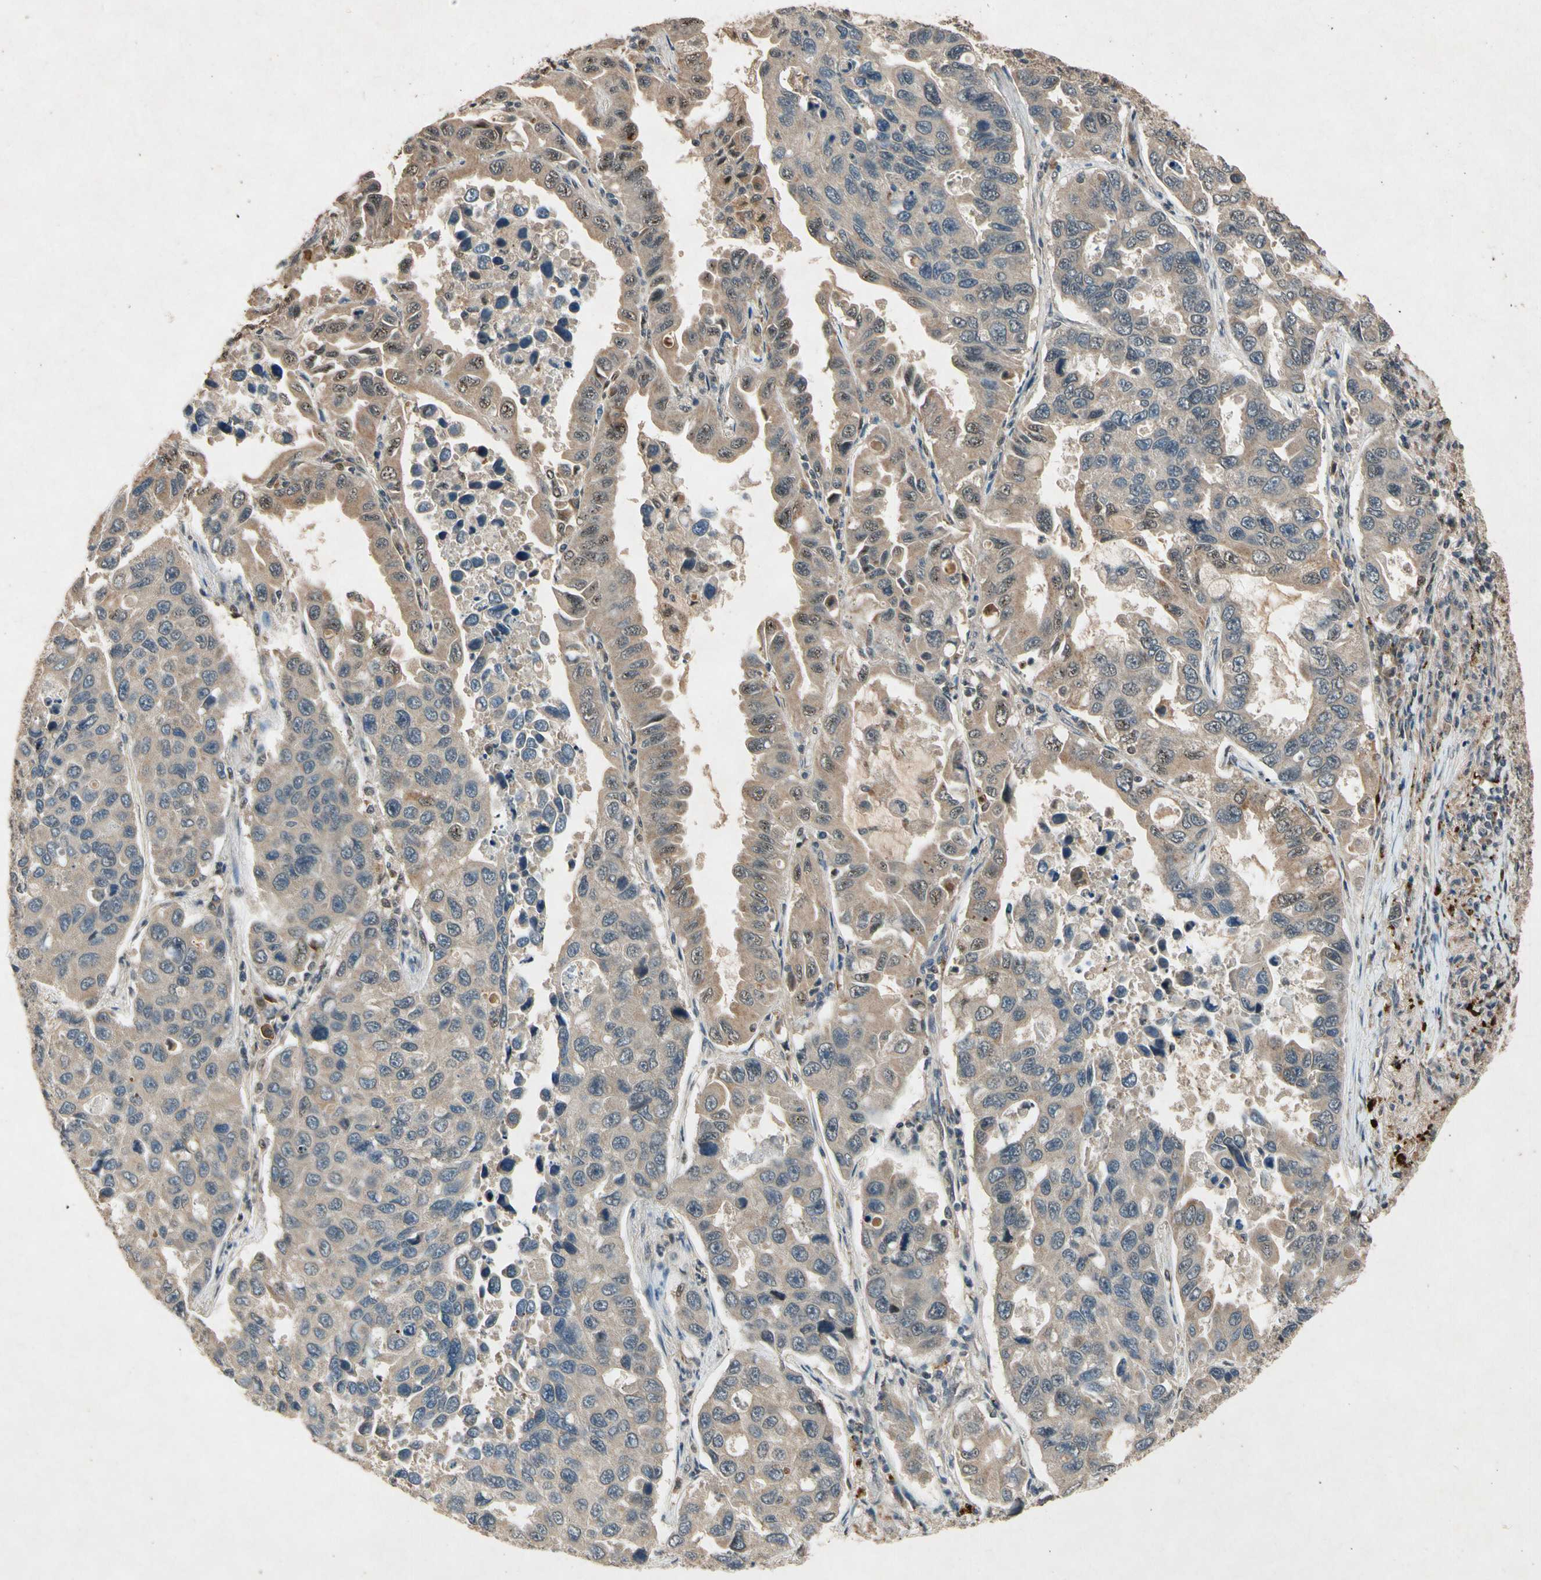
{"staining": {"intensity": "moderate", "quantity": "25%-75%", "location": "cytoplasmic/membranous,nuclear"}, "tissue": "lung cancer", "cell_type": "Tumor cells", "image_type": "cancer", "snomed": [{"axis": "morphology", "description": "Adenocarcinoma, NOS"}, {"axis": "topography", "description": "Lung"}], "caption": "Human lung cancer stained for a protein (brown) displays moderate cytoplasmic/membranous and nuclear positive expression in about 25%-75% of tumor cells.", "gene": "PML", "patient": {"sex": "male", "age": 64}}